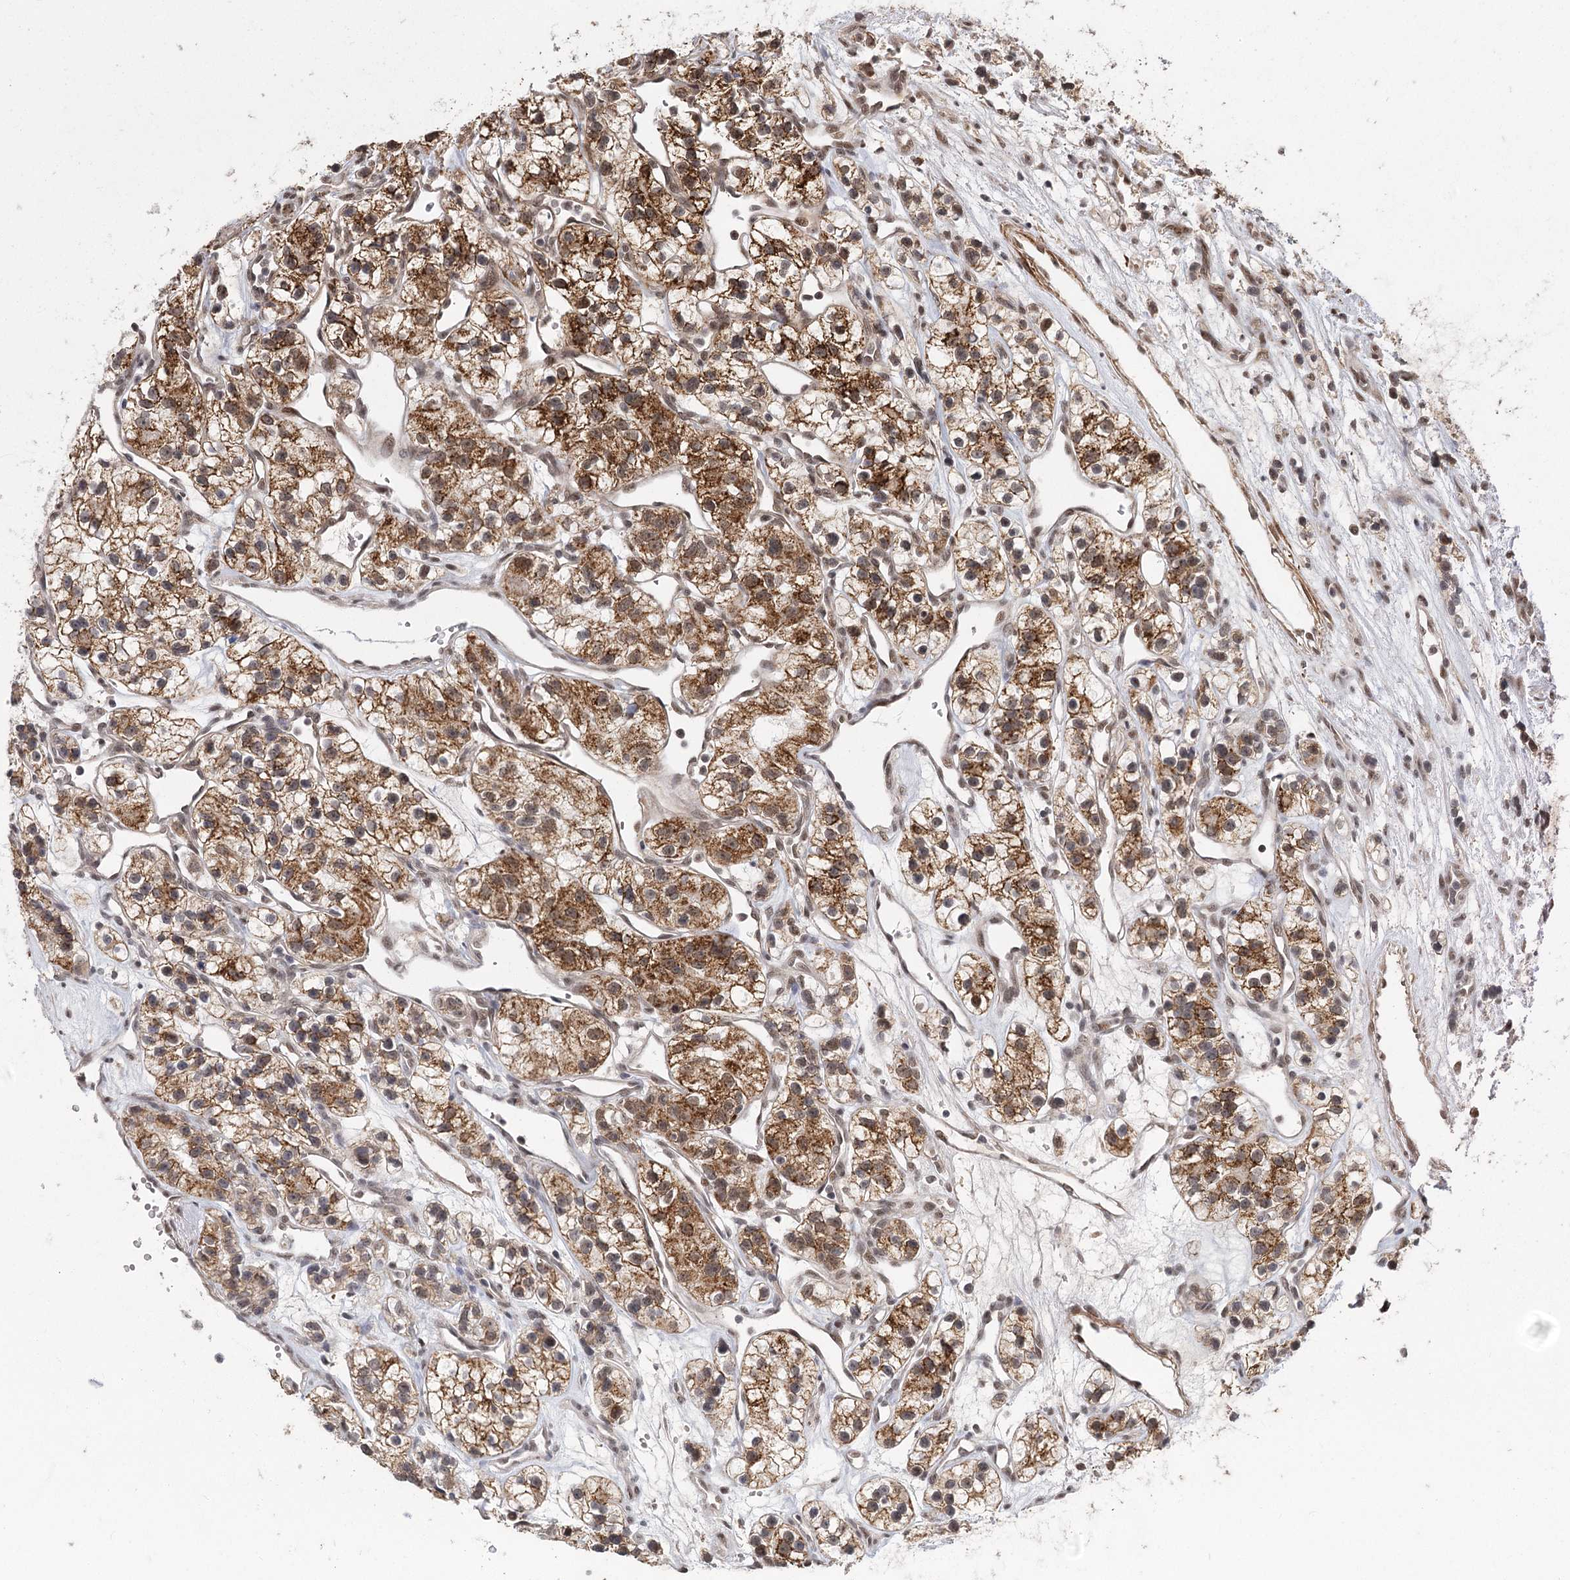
{"staining": {"intensity": "strong", "quantity": "25%-75%", "location": "cytoplasmic/membranous"}, "tissue": "renal cancer", "cell_type": "Tumor cells", "image_type": "cancer", "snomed": [{"axis": "morphology", "description": "Adenocarcinoma, NOS"}, {"axis": "topography", "description": "Kidney"}], "caption": "DAB (3,3'-diaminobenzidine) immunohistochemical staining of adenocarcinoma (renal) shows strong cytoplasmic/membranous protein staining in approximately 25%-75% of tumor cells.", "gene": "ZCCHC24", "patient": {"sex": "female", "age": 57}}